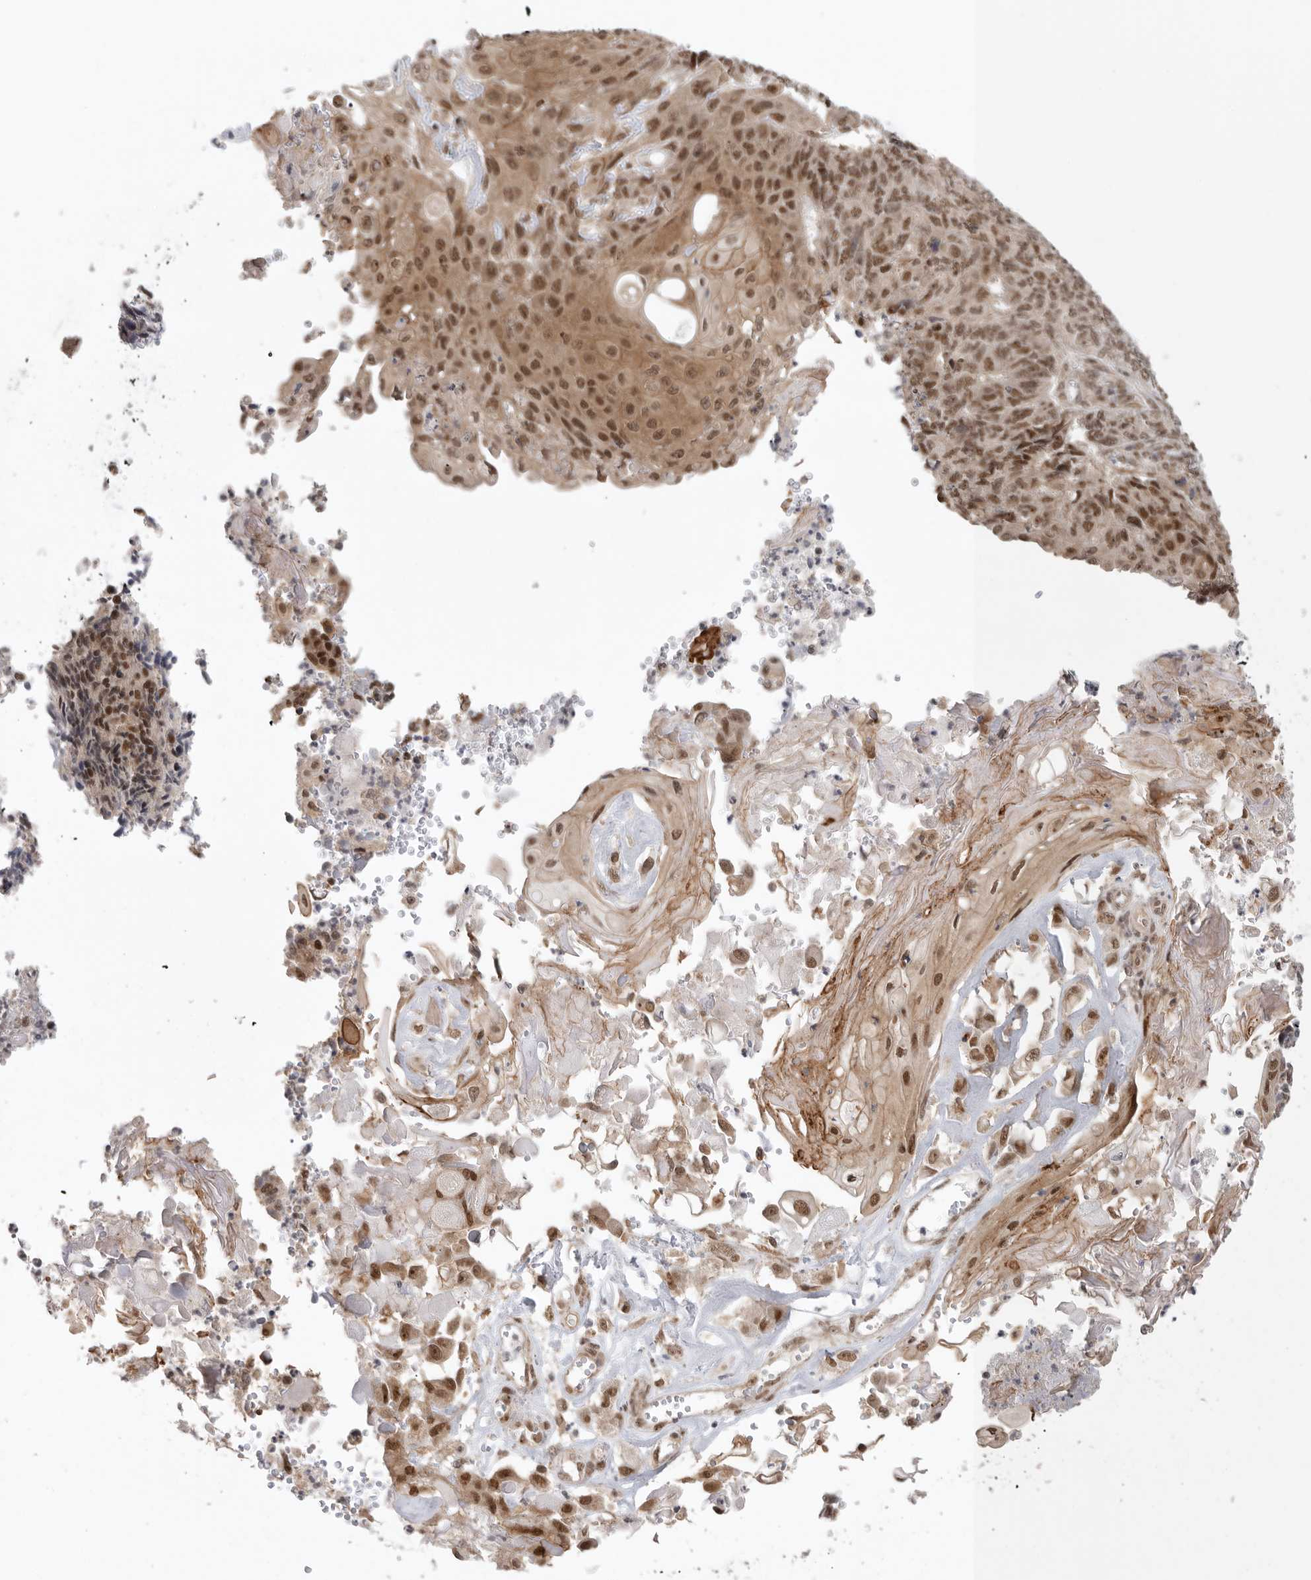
{"staining": {"intensity": "moderate", "quantity": ">75%", "location": "cytoplasmic/membranous,nuclear"}, "tissue": "endometrial cancer", "cell_type": "Tumor cells", "image_type": "cancer", "snomed": [{"axis": "morphology", "description": "Adenocarcinoma, NOS"}, {"axis": "topography", "description": "Endometrium"}], "caption": "Protein expression analysis of endometrial cancer (adenocarcinoma) reveals moderate cytoplasmic/membranous and nuclear expression in approximately >75% of tumor cells.", "gene": "VPS50", "patient": {"sex": "female", "age": 32}}